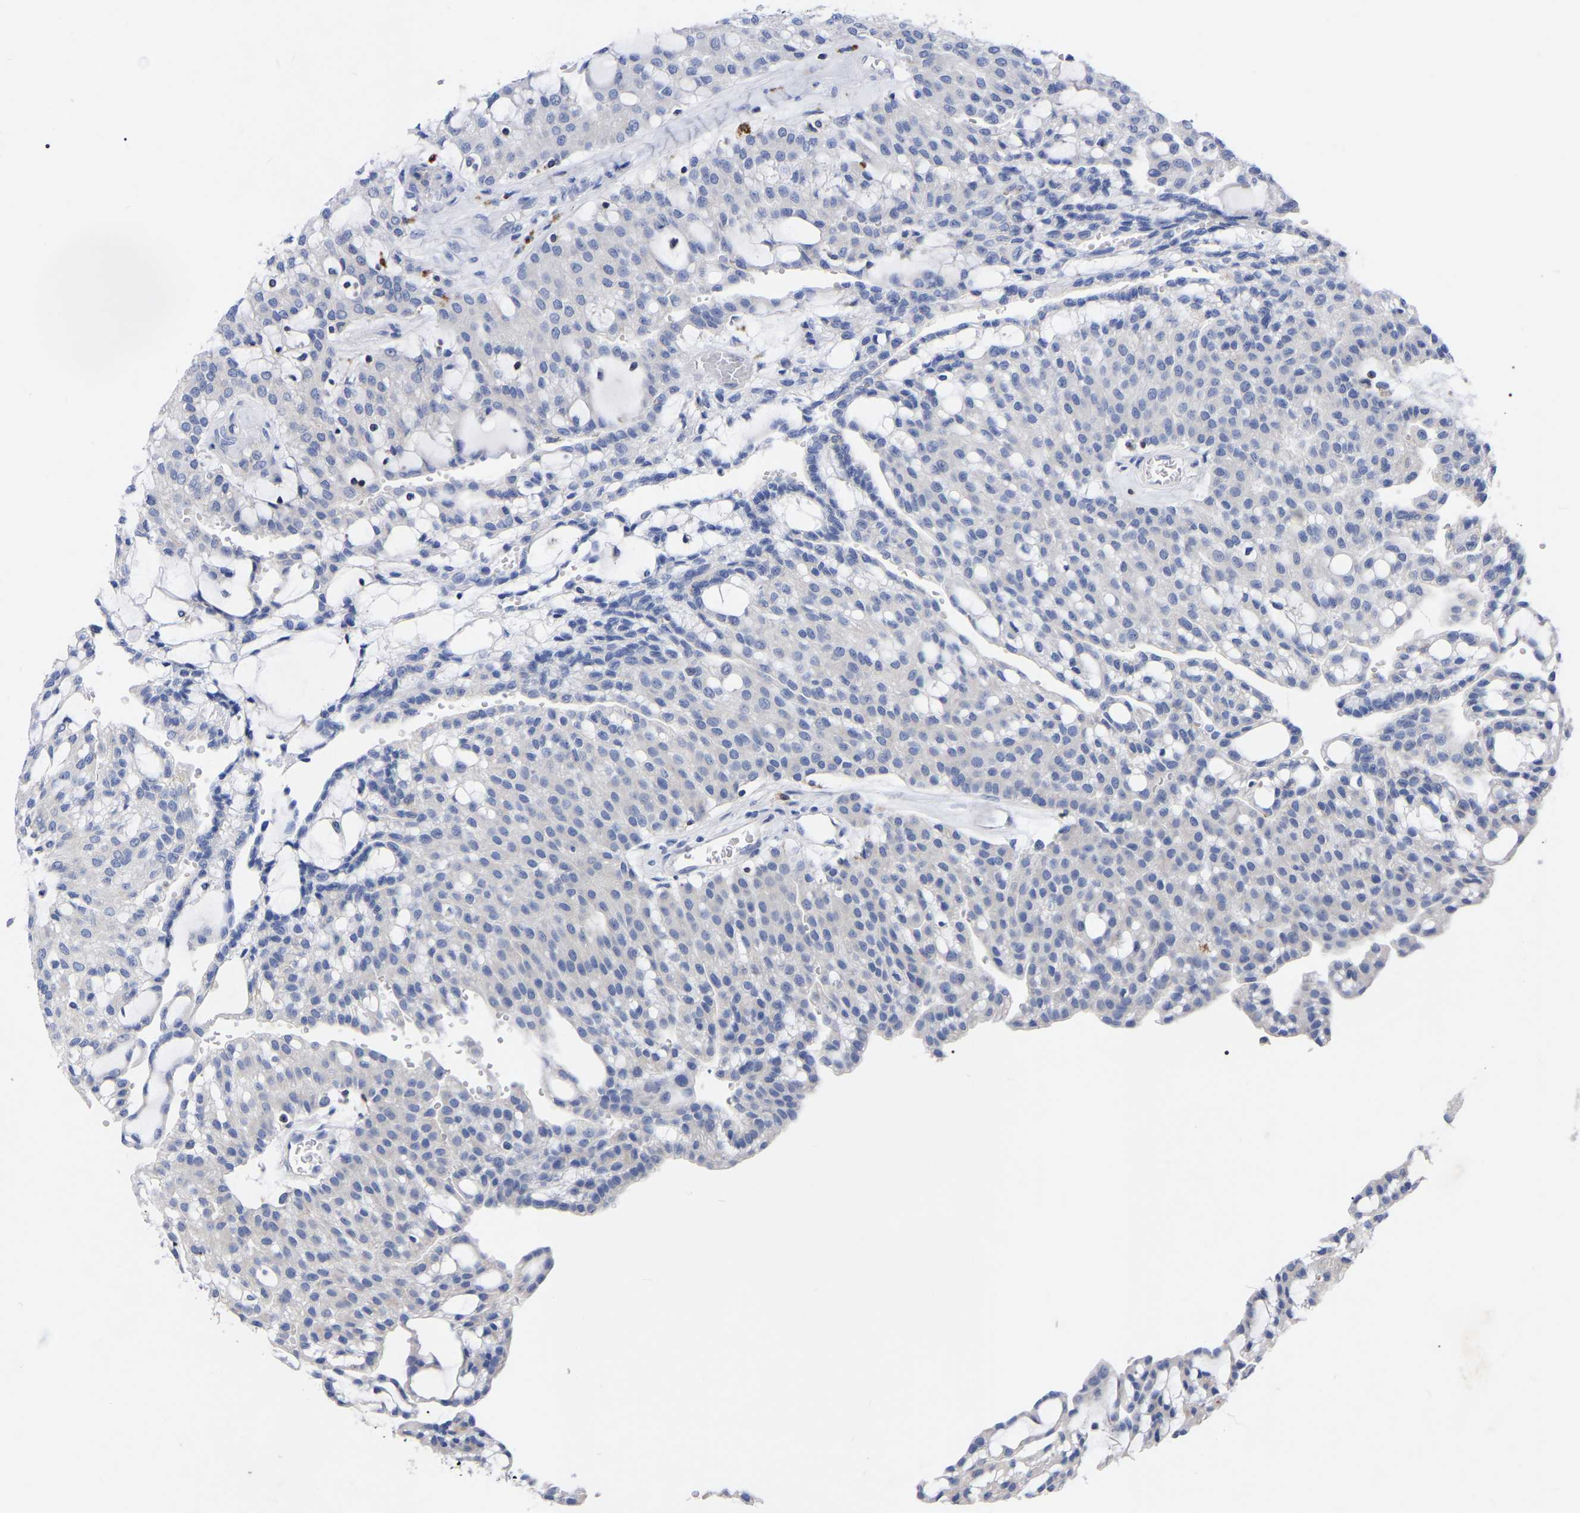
{"staining": {"intensity": "negative", "quantity": "none", "location": "none"}, "tissue": "renal cancer", "cell_type": "Tumor cells", "image_type": "cancer", "snomed": [{"axis": "morphology", "description": "Adenocarcinoma, NOS"}, {"axis": "topography", "description": "Kidney"}], "caption": "DAB immunohistochemical staining of renal cancer reveals no significant expression in tumor cells.", "gene": "PTPN7", "patient": {"sex": "male", "age": 63}}